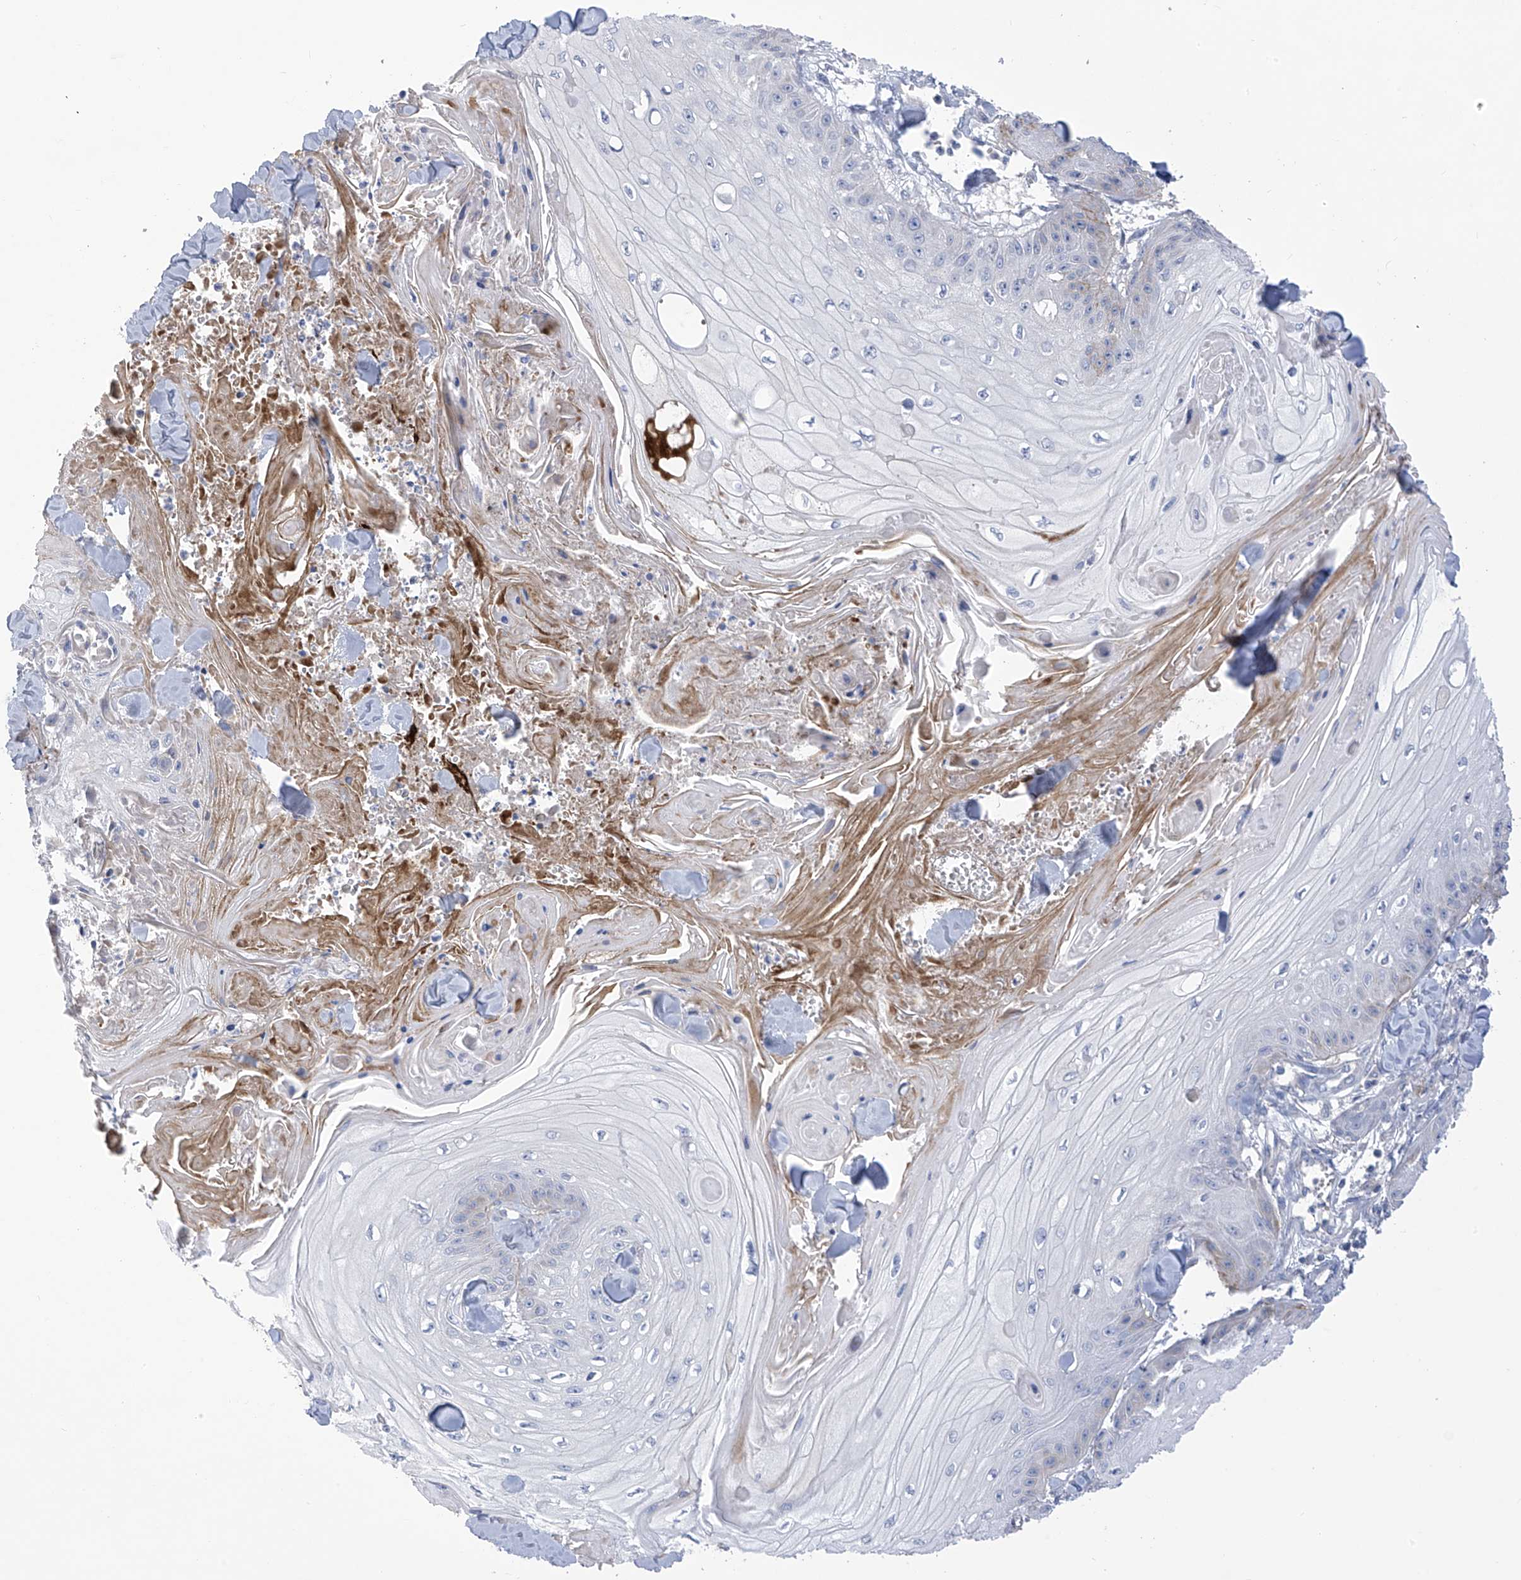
{"staining": {"intensity": "negative", "quantity": "none", "location": "none"}, "tissue": "skin cancer", "cell_type": "Tumor cells", "image_type": "cancer", "snomed": [{"axis": "morphology", "description": "Squamous cell carcinoma, NOS"}, {"axis": "topography", "description": "Skin"}], "caption": "The immunohistochemistry micrograph has no significant staining in tumor cells of skin squamous cell carcinoma tissue.", "gene": "SLCO4A1", "patient": {"sex": "male", "age": 74}}